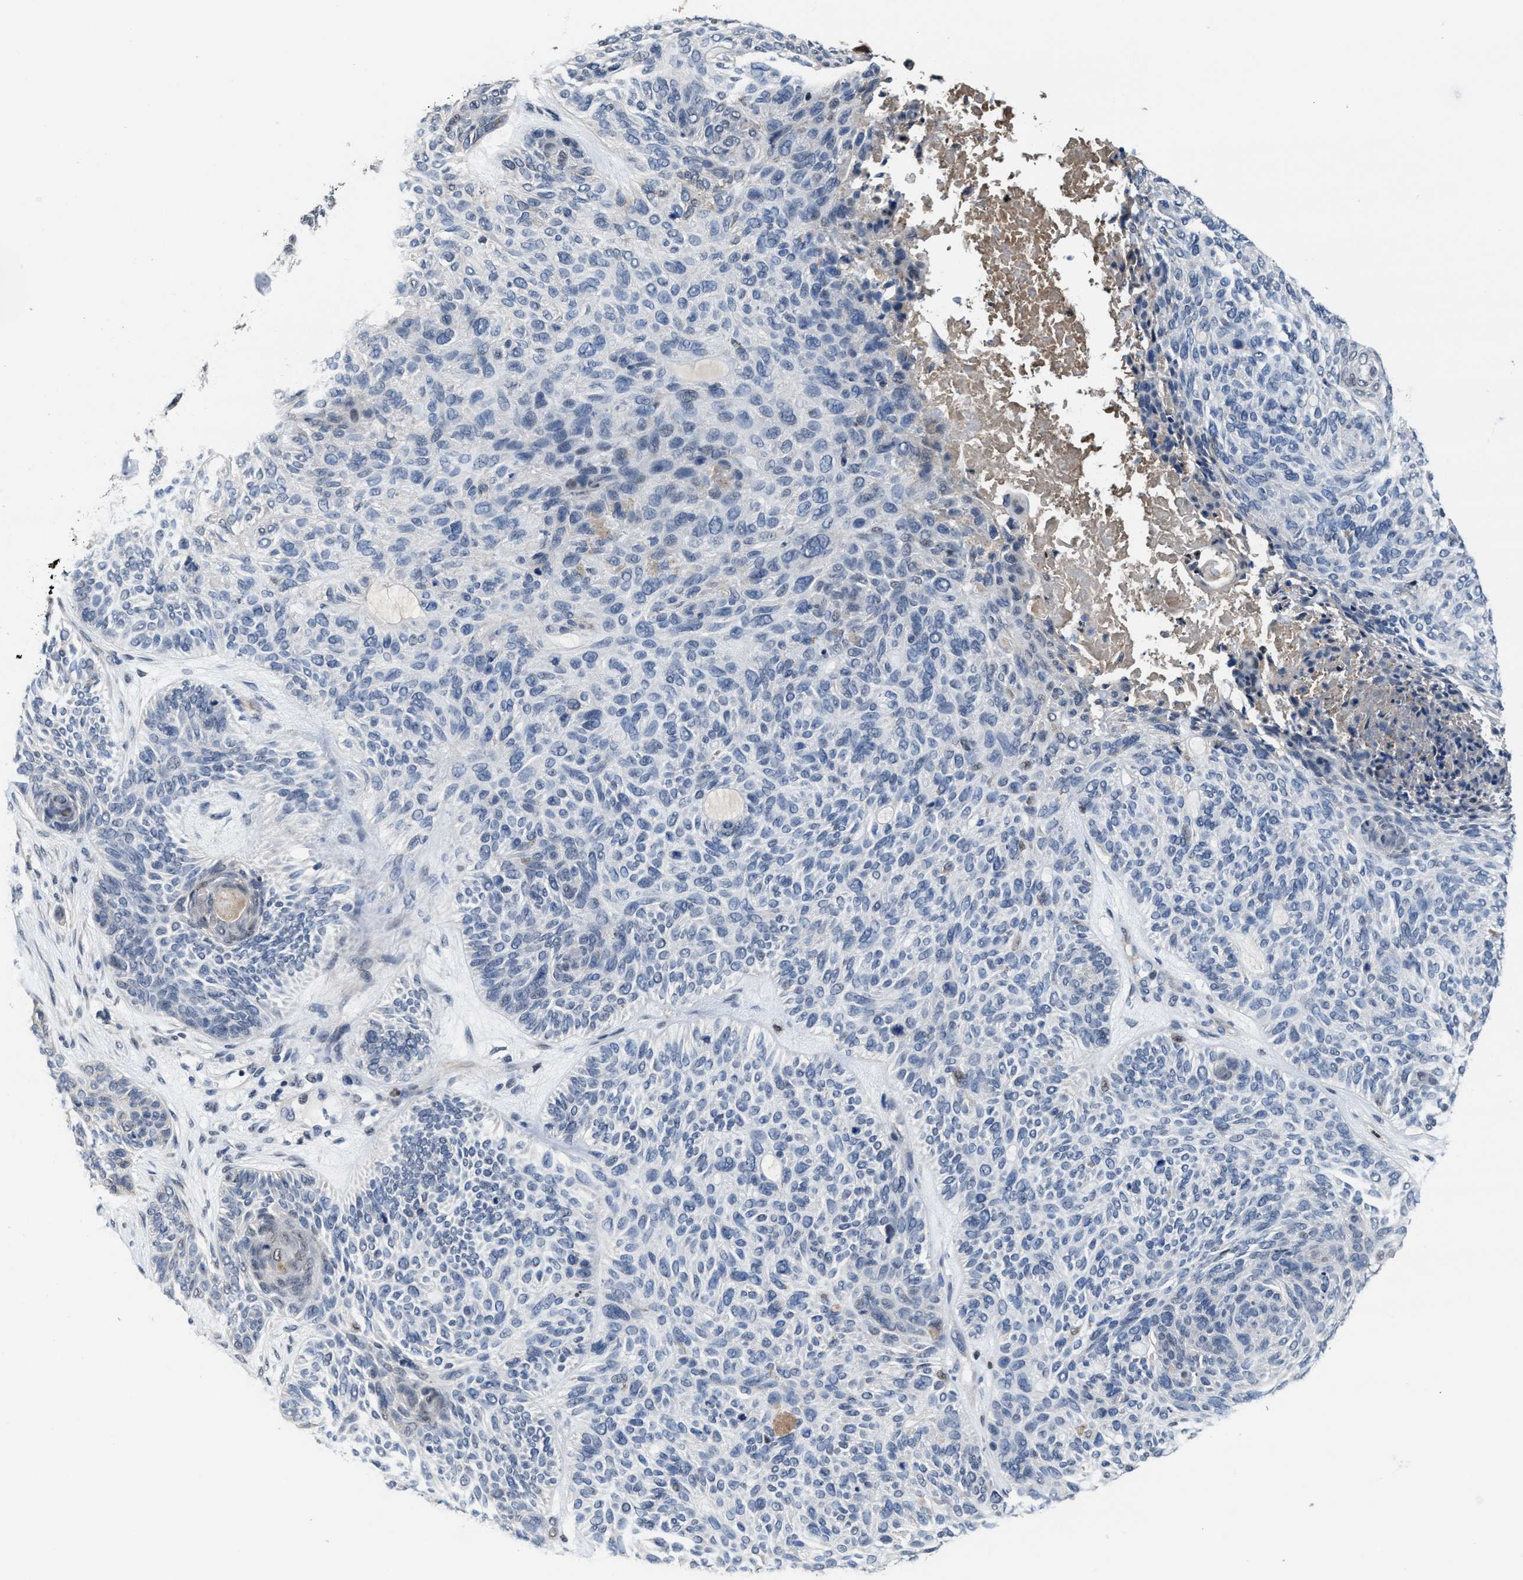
{"staining": {"intensity": "negative", "quantity": "none", "location": "none"}, "tissue": "skin cancer", "cell_type": "Tumor cells", "image_type": "cancer", "snomed": [{"axis": "morphology", "description": "Basal cell carcinoma"}, {"axis": "topography", "description": "Skin"}], "caption": "Immunohistochemistry (IHC) of skin cancer (basal cell carcinoma) displays no positivity in tumor cells.", "gene": "ZNF20", "patient": {"sex": "male", "age": 55}}